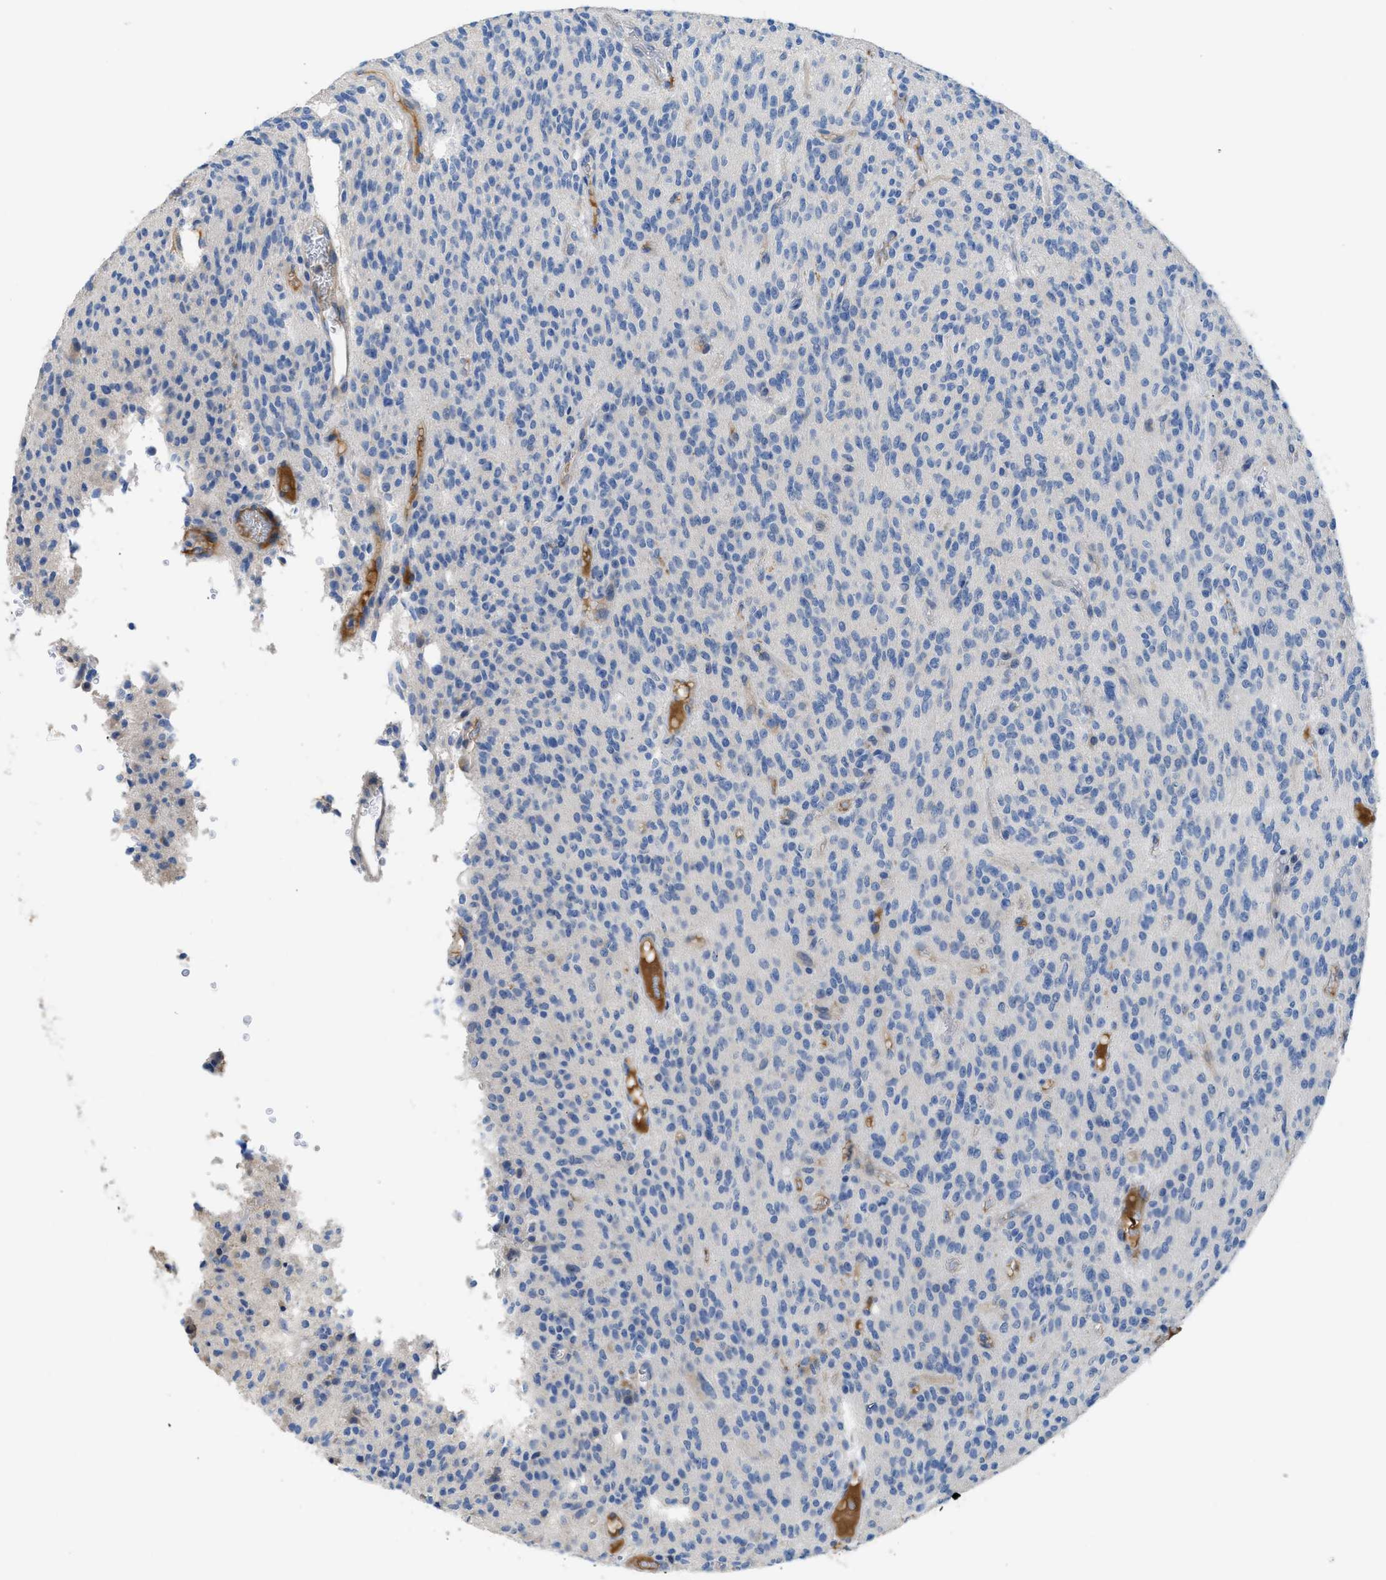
{"staining": {"intensity": "negative", "quantity": "none", "location": "none"}, "tissue": "glioma", "cell_type": "Tumor cells", "image_type": "cancer", "snomed": [{"axis": "morphology", "description": "Glioma, malignant, High grade"}, {"axis": "topography", "description": "Brain"}], "caption": "An image of human malignant glioma (high-grade) is negative for staining in tumor cells.", "gene": "C1S", "patient": {"sex": "male", "age": 34}}